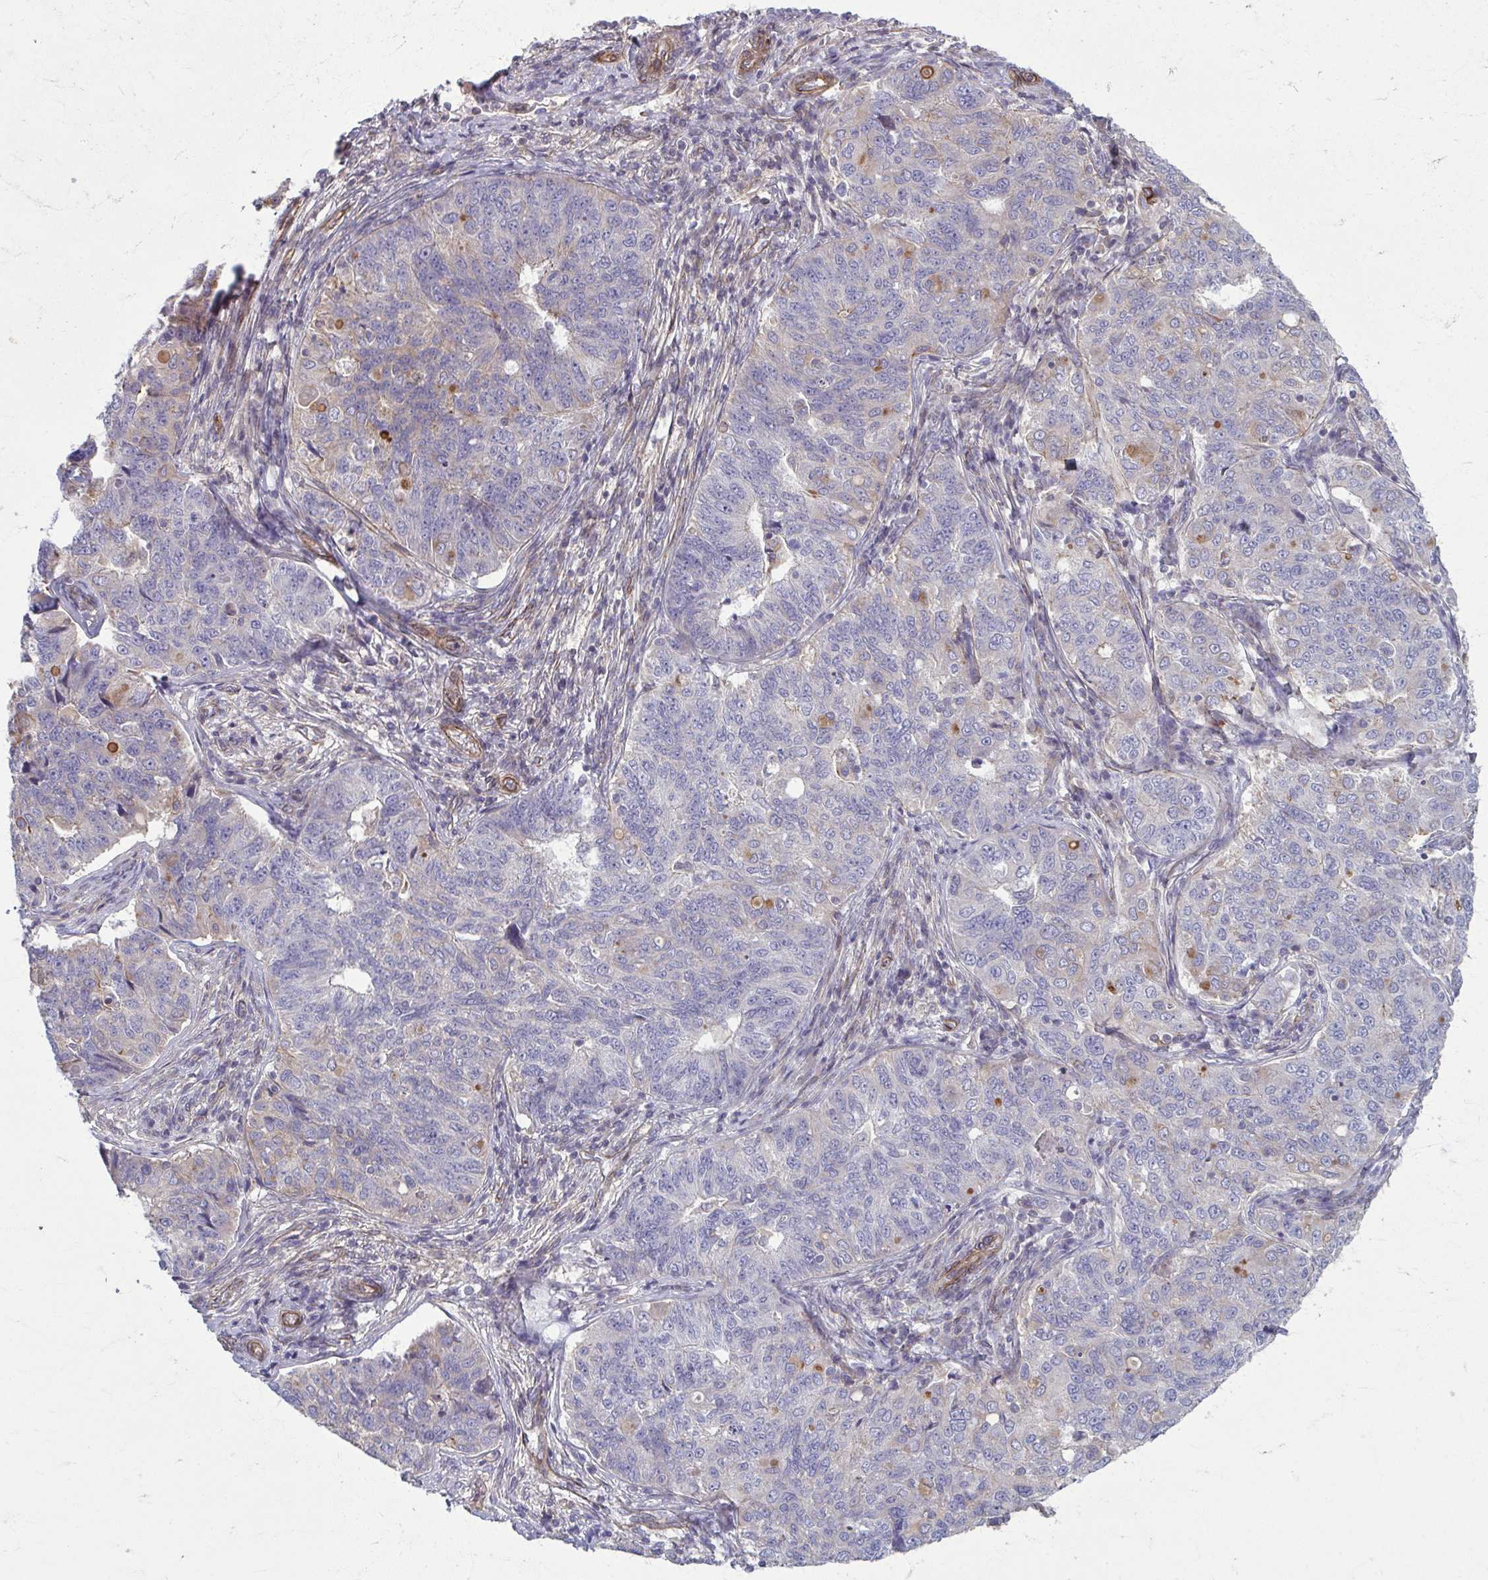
{"staining": {"intensity": "negative", "quantity": "none", "location": "none"}, "tissue": "endometrial cancer", "cell_type": "Tumor cells", "image_type": "cancer", "snomed": [{"axis": "morphology", "description": "Adenocarcinoma, NOS"}, {"axis": "topography", "description": "Endometrium"}], "caption": "Immunohistochemical staining of endometrial cancer (adenocarcinoma) demonstrates no significant positivity in tumor cells.", "gene": "EID2B", "patient": {"sex": "female", "age": 43}}